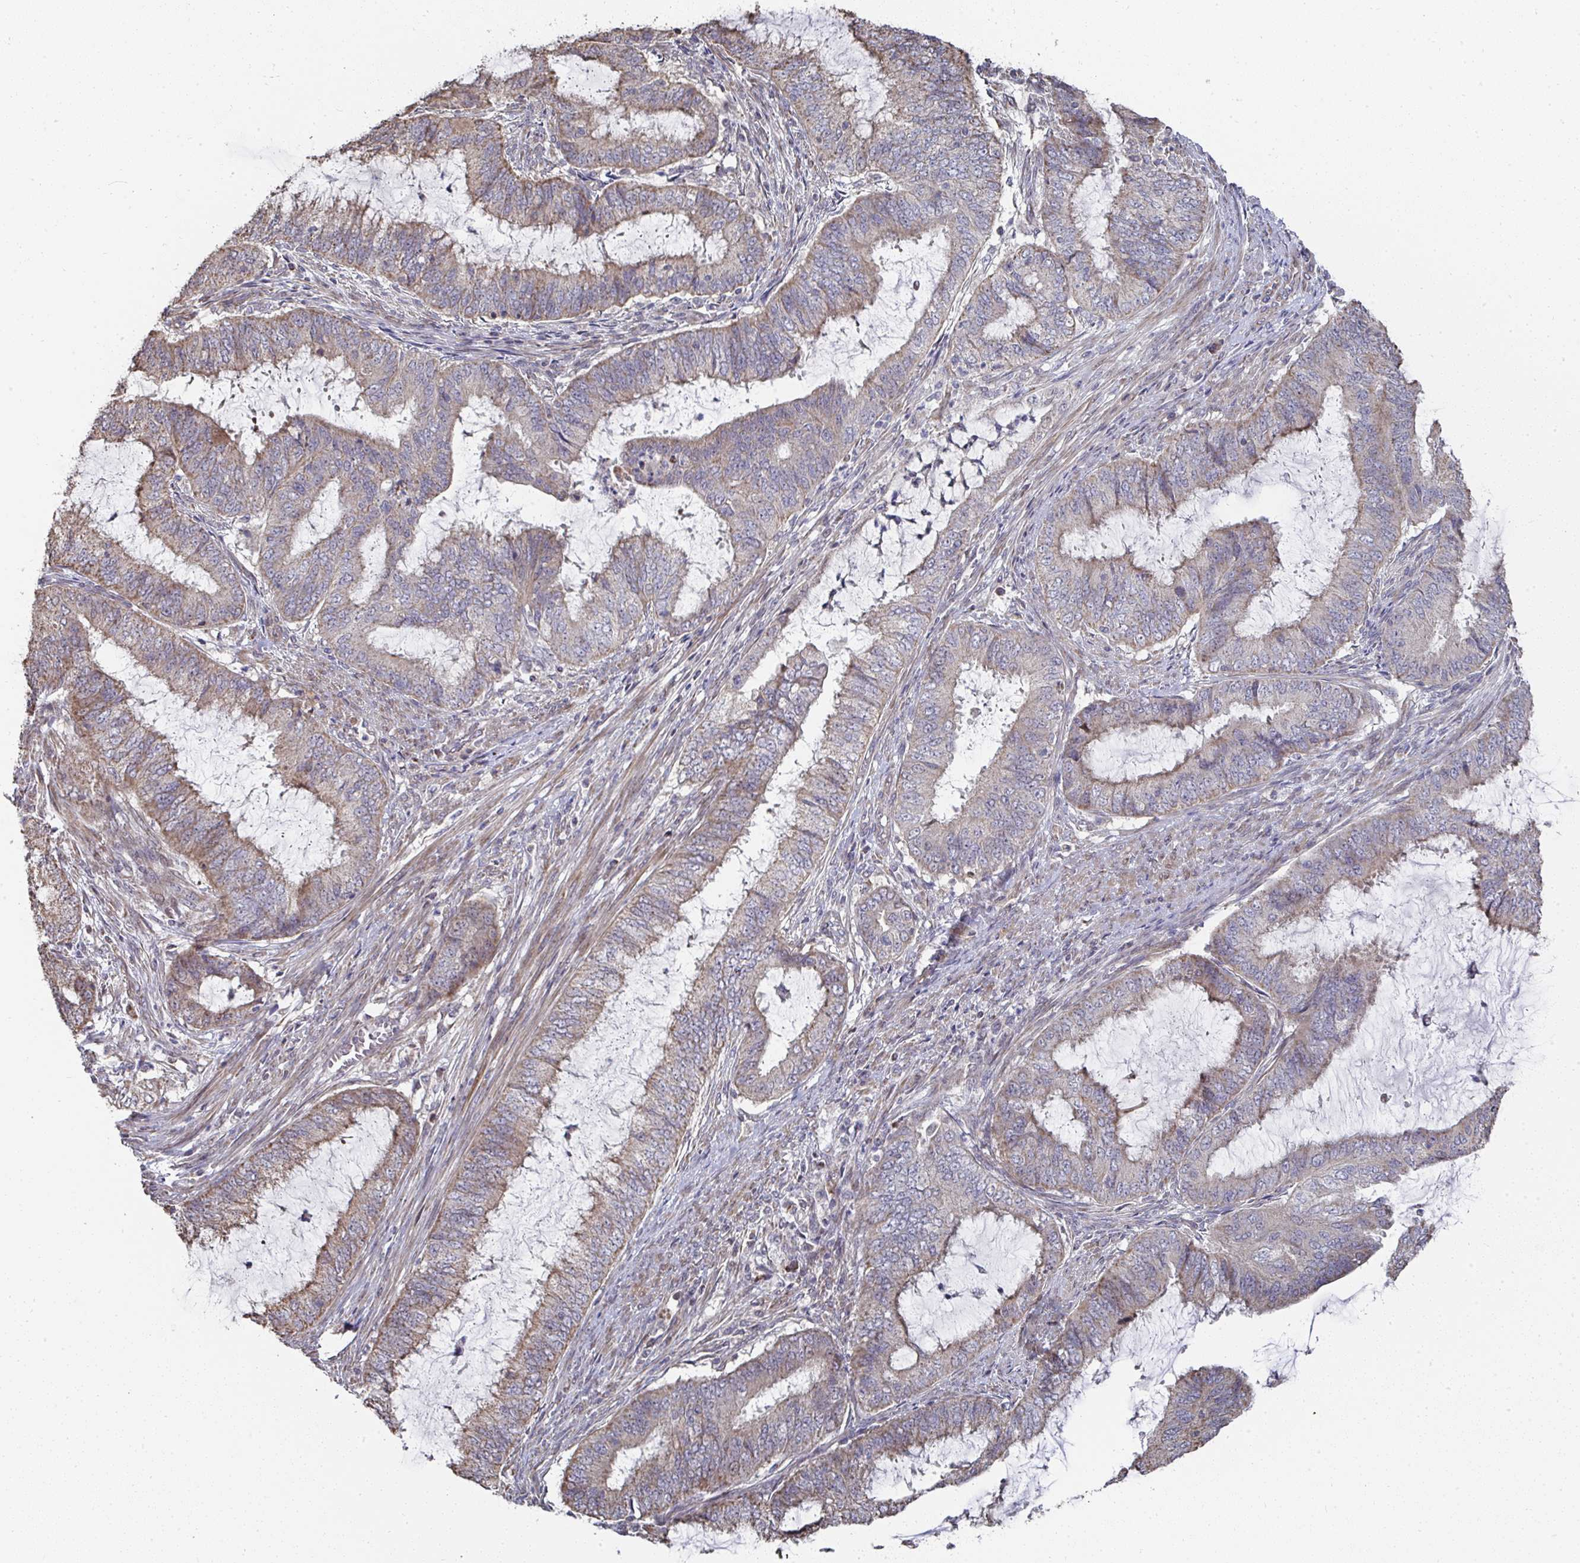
{"staining": {"intensity": "weak", "quantity": ">75%", "location": "cytoplasmic/membranous"}, "tissue": "endometrial cancer", "cell_type": "Tumor cells", "image_type": "cancer", "snomed": [{"axis": "morphology", "description": "Adenocarcinoma, NOS"}, {"axis": "topography", "description": "Endometrium"}], "caption": "An immunohistochemistry (IHC) micrograph of tumor tissue is shown. Protein staining in brown shows weak cytoplasmic/membranous positivity in endometrial cancer (adenocarcinoma) within tumor cells.", "gene": "AGTPBP1", "patient": {"sex": "female", "age": 51}}